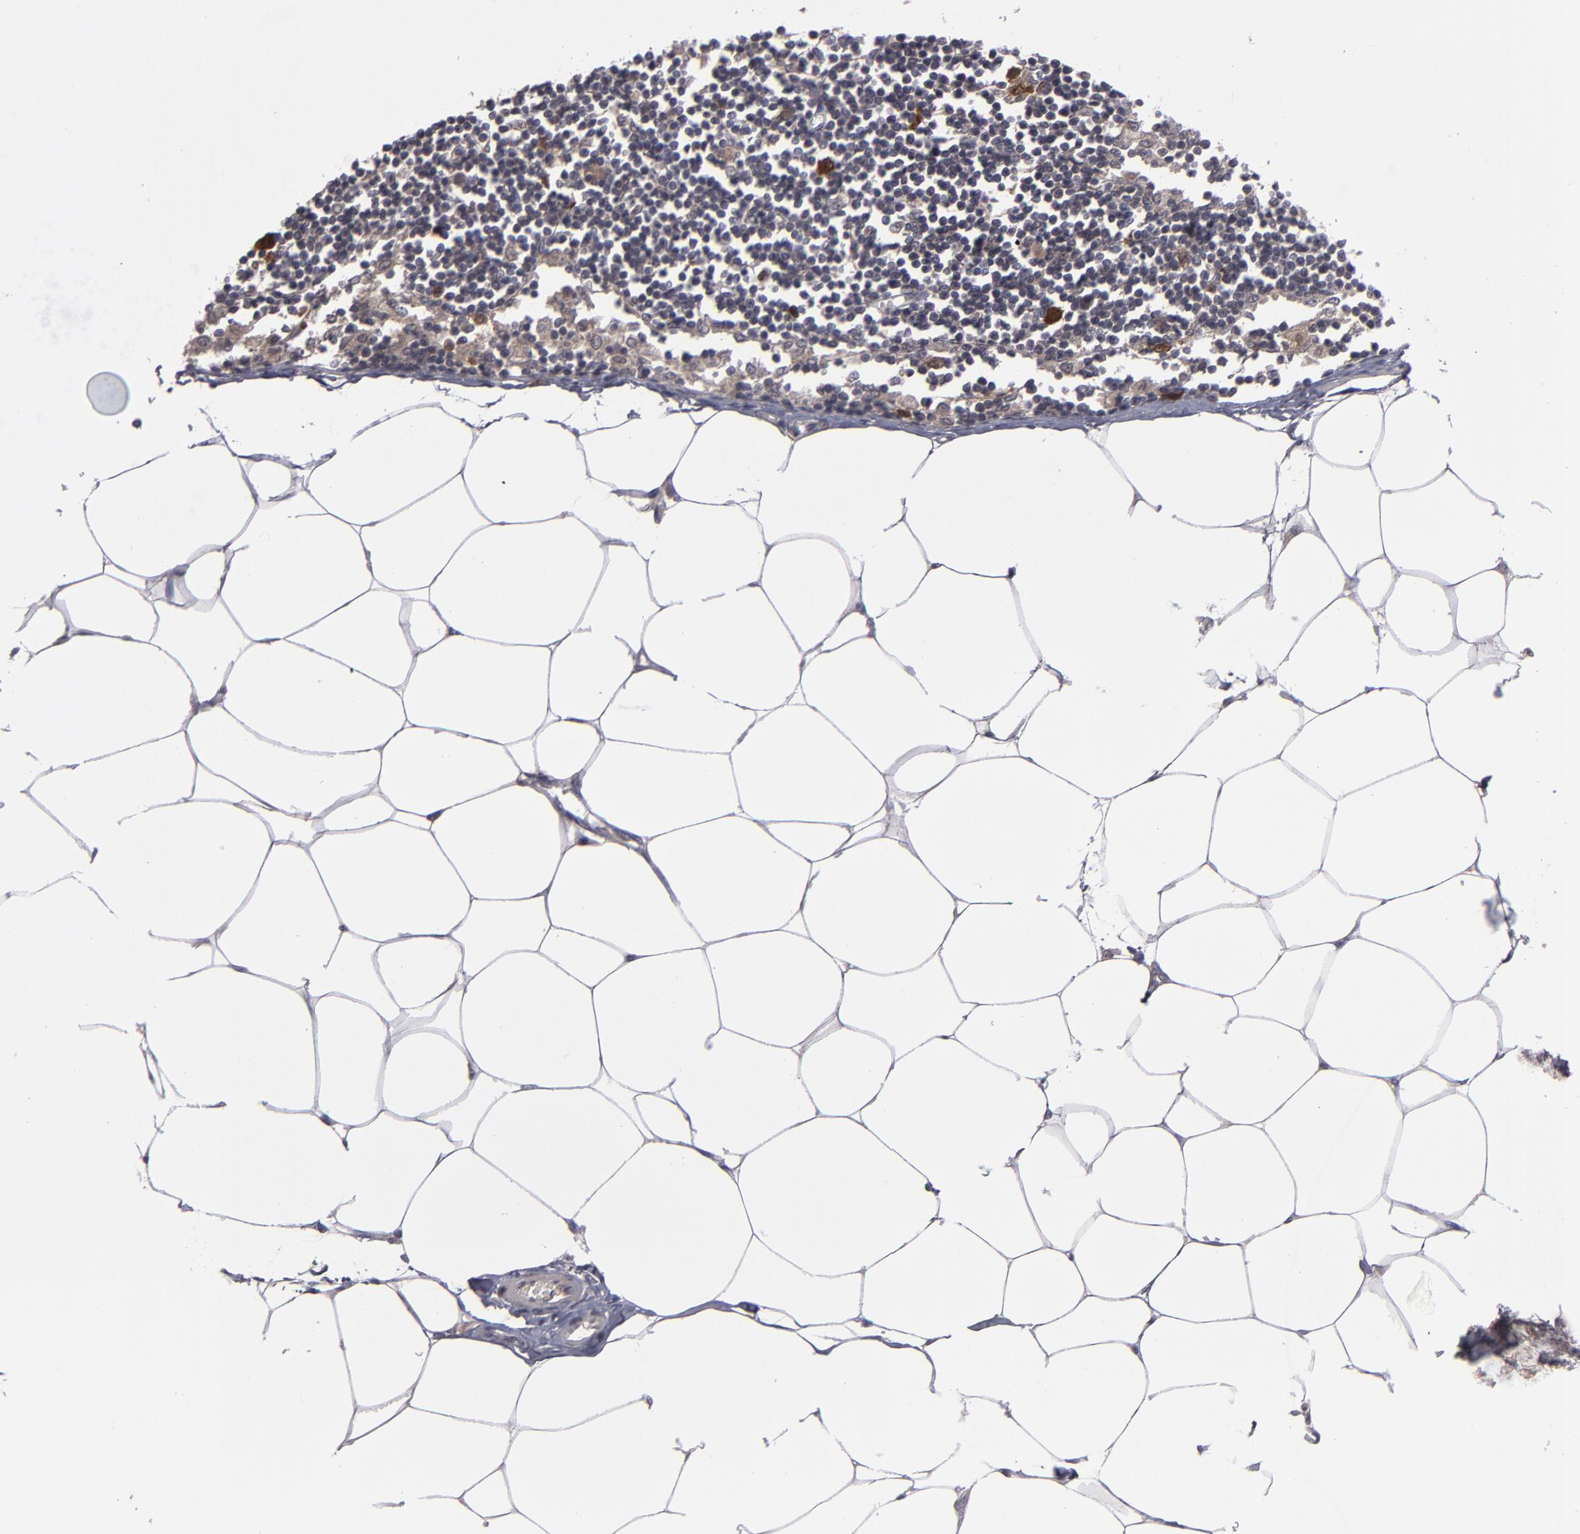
{"staining": {"intensity": "negative", "quantity": "none", "location": "none"}, "tissue": "adipose tissue", "cell_type": "Adipocytes", "image_type": "normal", "snomed": [{"axis": "morphology", "description": "Normal tissue, NOS"}, {"axis": "morphology", "description": "Adenocarcinoma, NOS"}, {"axis": "topography", "description": "Colon"}, {"axis": "topography", "description": "Peripheral nerve tissue"}], "caption": "Adipose tissue stained for a protein using IHC demonstrates no staining adipocytes.", "gene": "TYMS", "patient": {"sex": "male", "age": 14}}